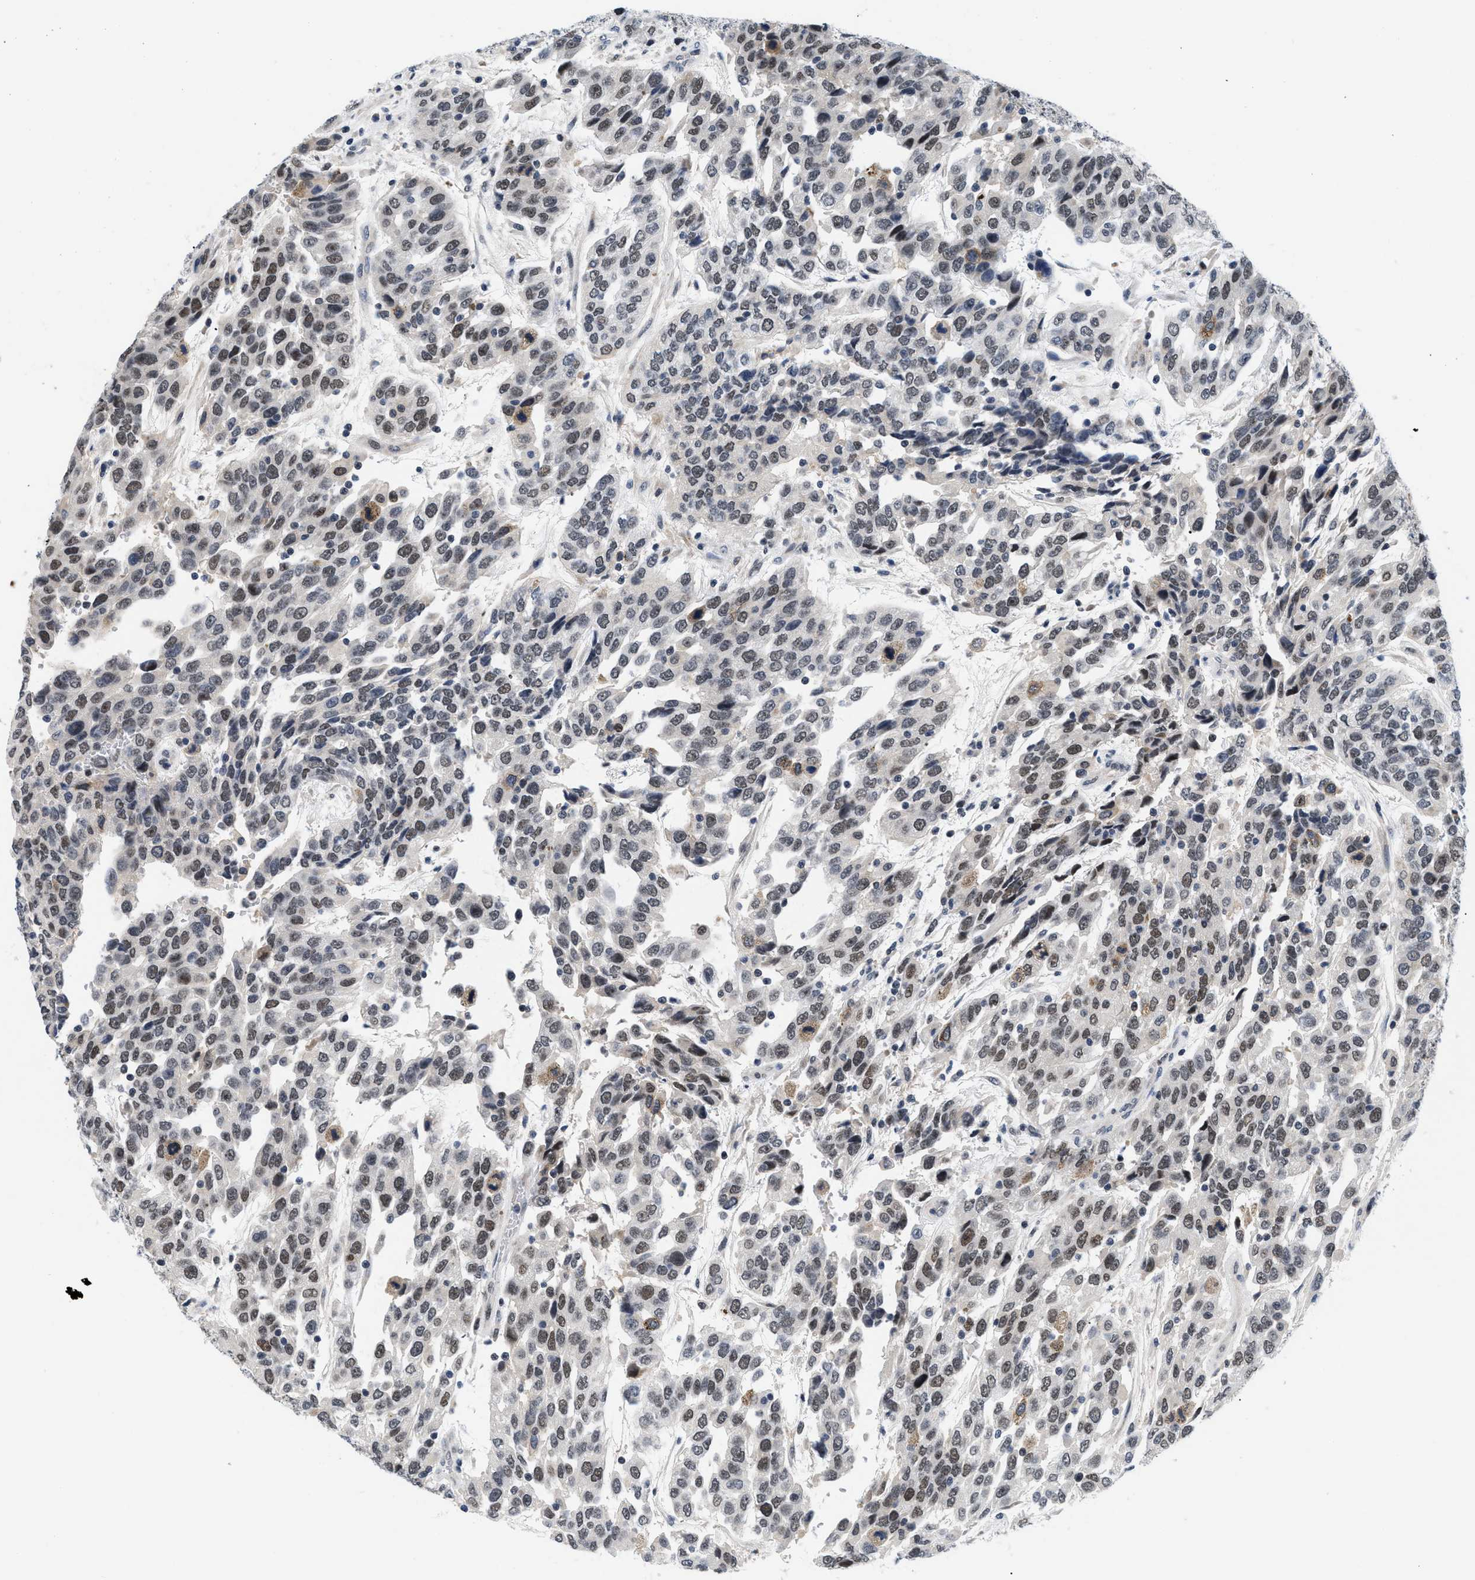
{"staining": {"intensity": "weak", "quantity": ">75%", "location": "nuclear"}, "tissue": "urothelial cancer", "cell_type": "Tumor cells", "image_type": "cancer", "snomed": [{"axis": "morphology", "description": "Urothelial carcinoma, High grade"}, {"axis": "topography", "description": "Urinary bladder"}], "caption": "An image of human urothelial cancer stained for a protein shows weak nuclear brown staining in tumor cells.", "gene": "PITHD1", "patient": {"sex": "female", "age": 80}}